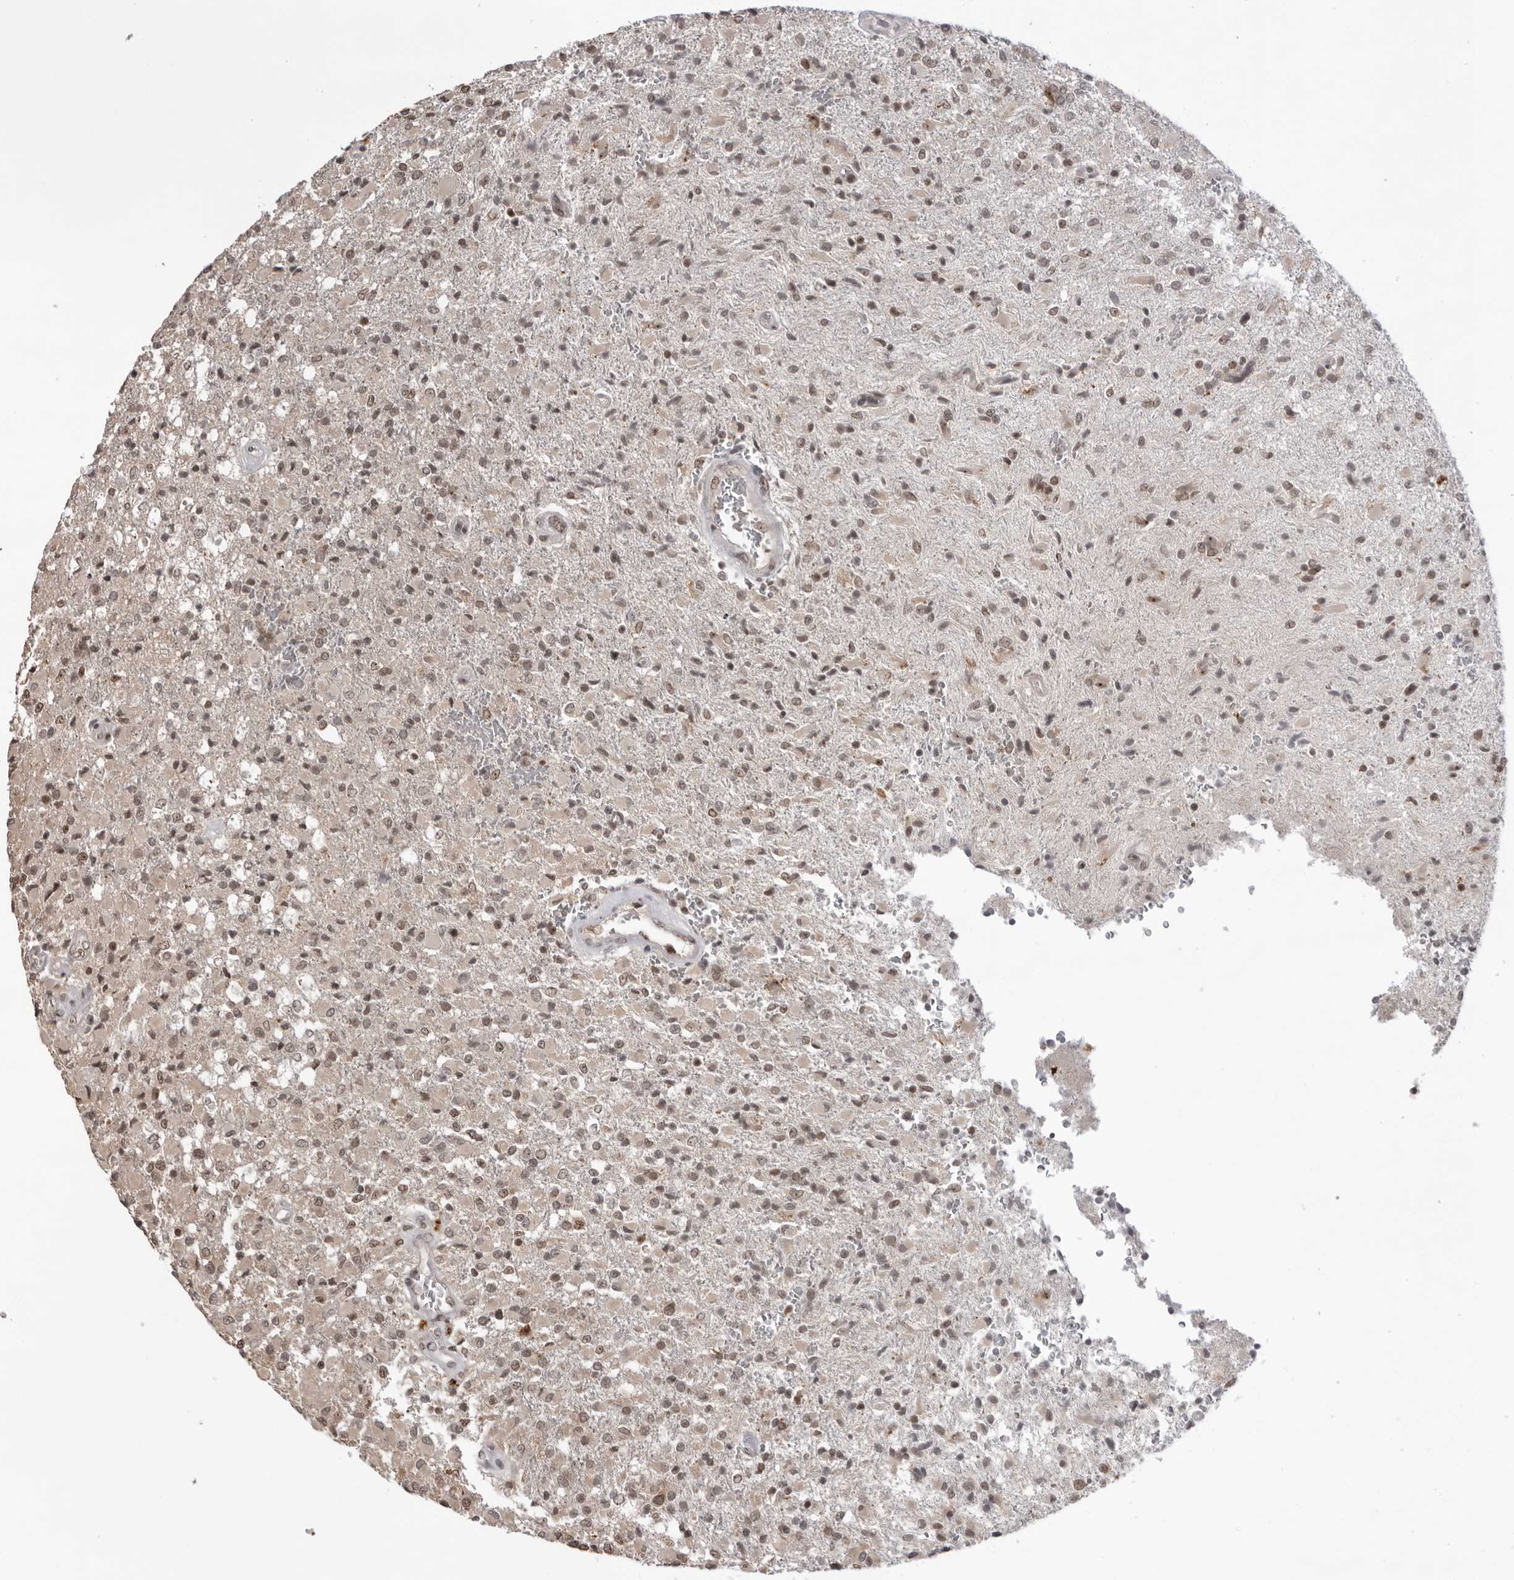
{"staining": {"intensity": "weak", "quantity": ">75%", "location": "nuclear"}, "tissue": "glioma", "cell_type": "Tumor cells", "image_type": "cancer", "snomed": [{"axis": "morphology", "description": "Glioma, malignant, High grade"}, {"axis": "topography", "description": "Brain"}], "caption": "Brown immunohistochemical staining in malignant glioma (high-grade) exhibits weak nuclear expression in about >75% of tumor cells. The staining was performed using DAB (3,3'-diaminobenzidine), with brown indicating positive protein expression. Nuclei are stained blue with hematoxylin.", "gene": "EXOSC10", "patient": {"sex": "male", "age": 71}}